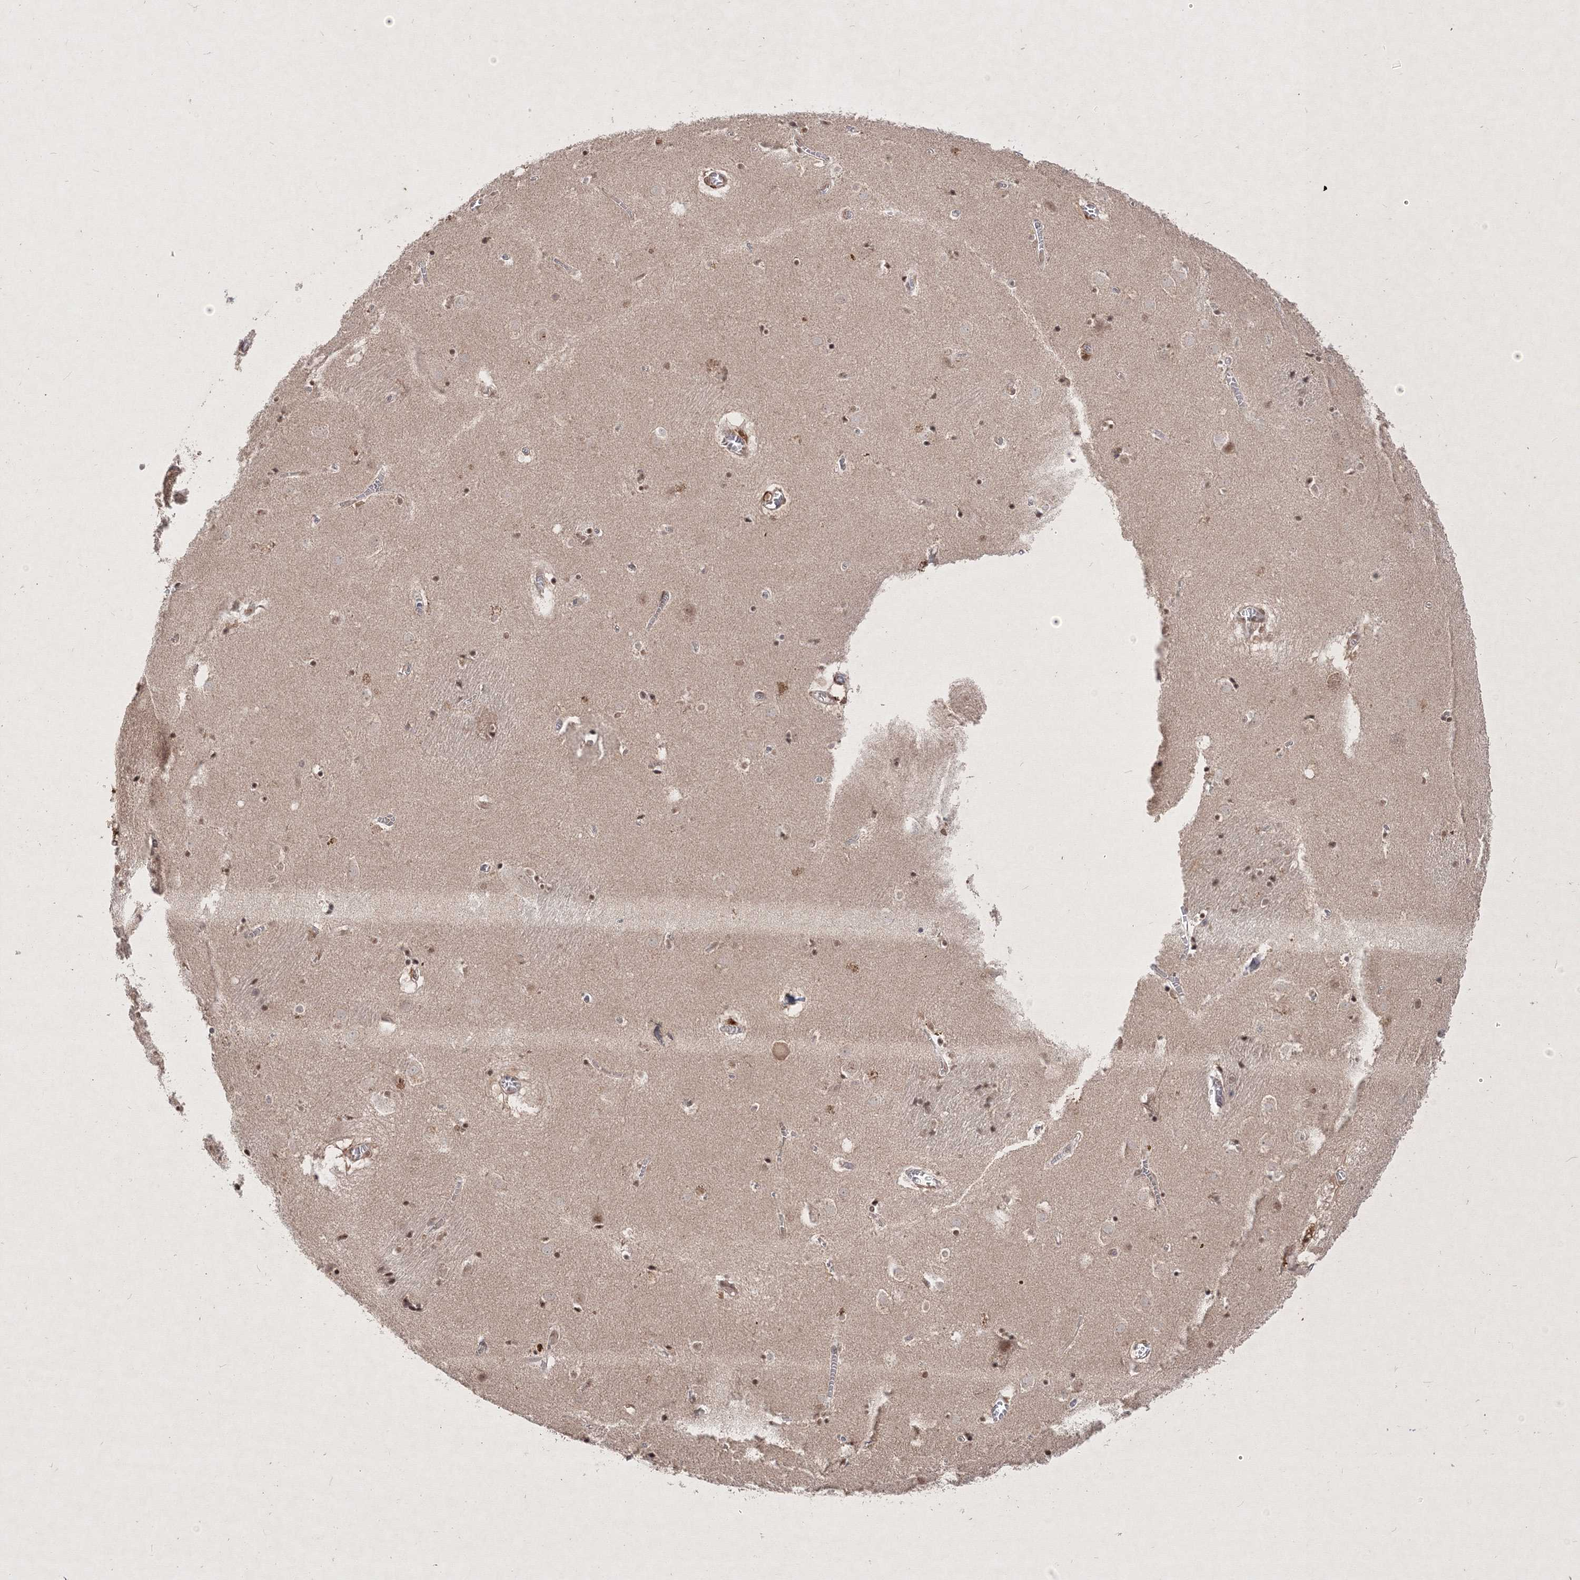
{"staining": {"intensity": "moderate", "quantity": "25%-75%", "location": "nuclear"}, "tissue": "caudate", "cell_type": "Glial cells", "image_type": "normal", "snomed": [{"axis": "morphology", "description": "Normal tissue, NOS"}, {"axis": "topography", "description": "Lateral ventricle wall"}], "caption": "Protein staining reveals moderate nuclear positivity in about 25%-75% of glial cells in unremarkable caudate. (DAB (3,3'-diaminobenzidine) = brown stain, brightfield microscopy at high magnification).", "gene": "TAB1", "patient": {"sex": "male", "age": 70}}